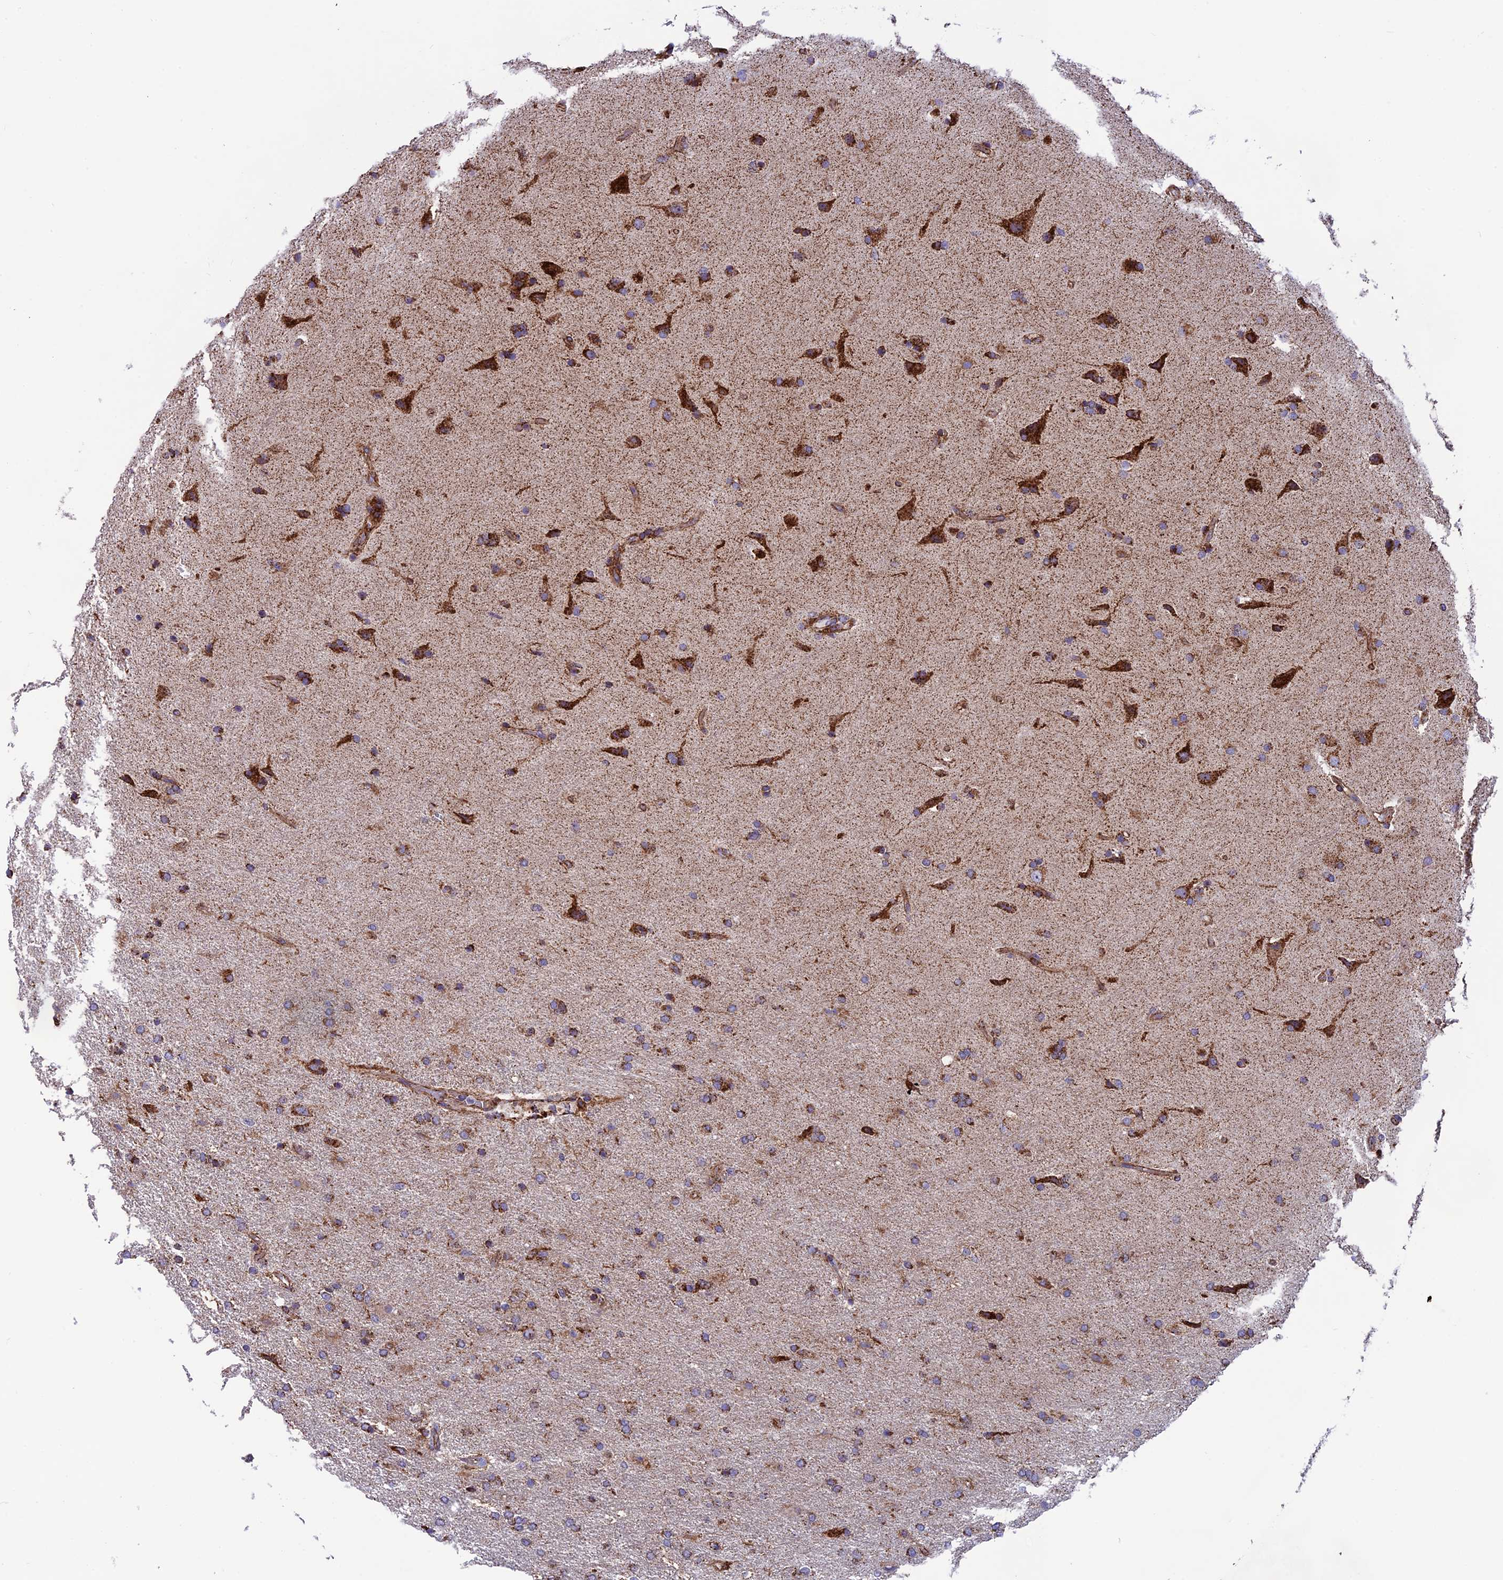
{"staining": {"intensity": "moderate", "quantity": ">75%", "location": "cytoplasmic/membranous"}, "tissue": "glioma", "cell_type": "Tumor cells", "image_type": "cancer", "snomed": [{"axis": "morphology", "description": "Glioma, malignant, High grade"}, {"axis": "topography", "description": "Brain"}], "caption": "Glioma tissue displays moderate cytoplasmic/membranous expression in about >75% of tumor cells, visualized by immunohistochemistry.", "gene": "MRPS18B", "patient": {"sex": "male", "age": 72}}